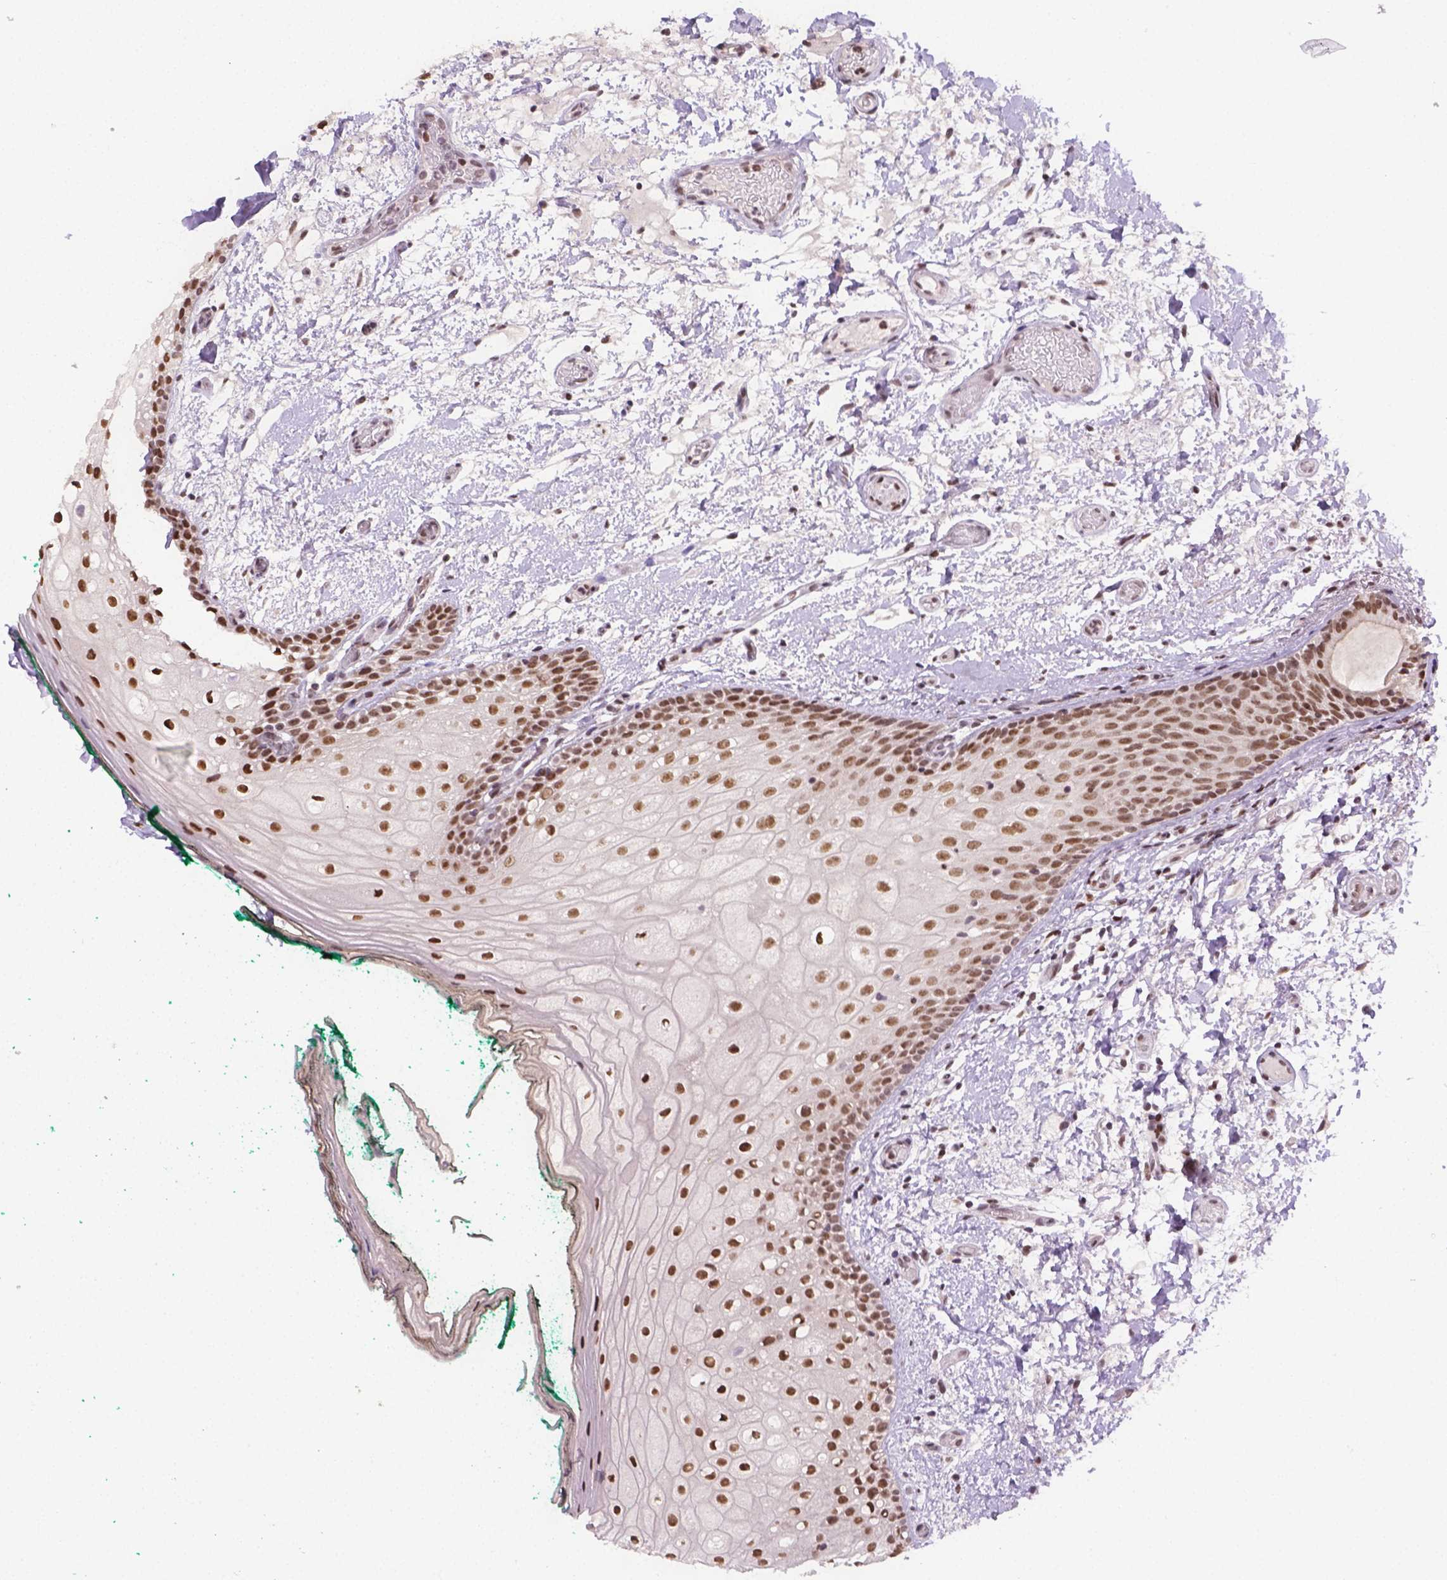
{"staining": {"intensity": "strong", "quantity": ">75%", "location": "nuclear"}, "tissue": "oral mucosa", "cell_type": "Squamous epithelial cells", "image_type": "normal", "snomed": [{"axis": "morphology", "description": "Normal tissue, NOS"}, {"axis": "topography", "description": "Oral tissue"}], "caption": "High-magnification brightfield microscopy of unremarkable oral mucosa stained with DAB (3,3'-diaminobenzidine) (brown) and counterstained with hematoxylin (blue). squamous epithelial cells exhibit strong nuclear staining is present in about>75% of cells. (Brightfield microscopy of DAB IHC at high magnification).", "gene": "FANCE", "patient": {"sex": "female", "age": 83}}